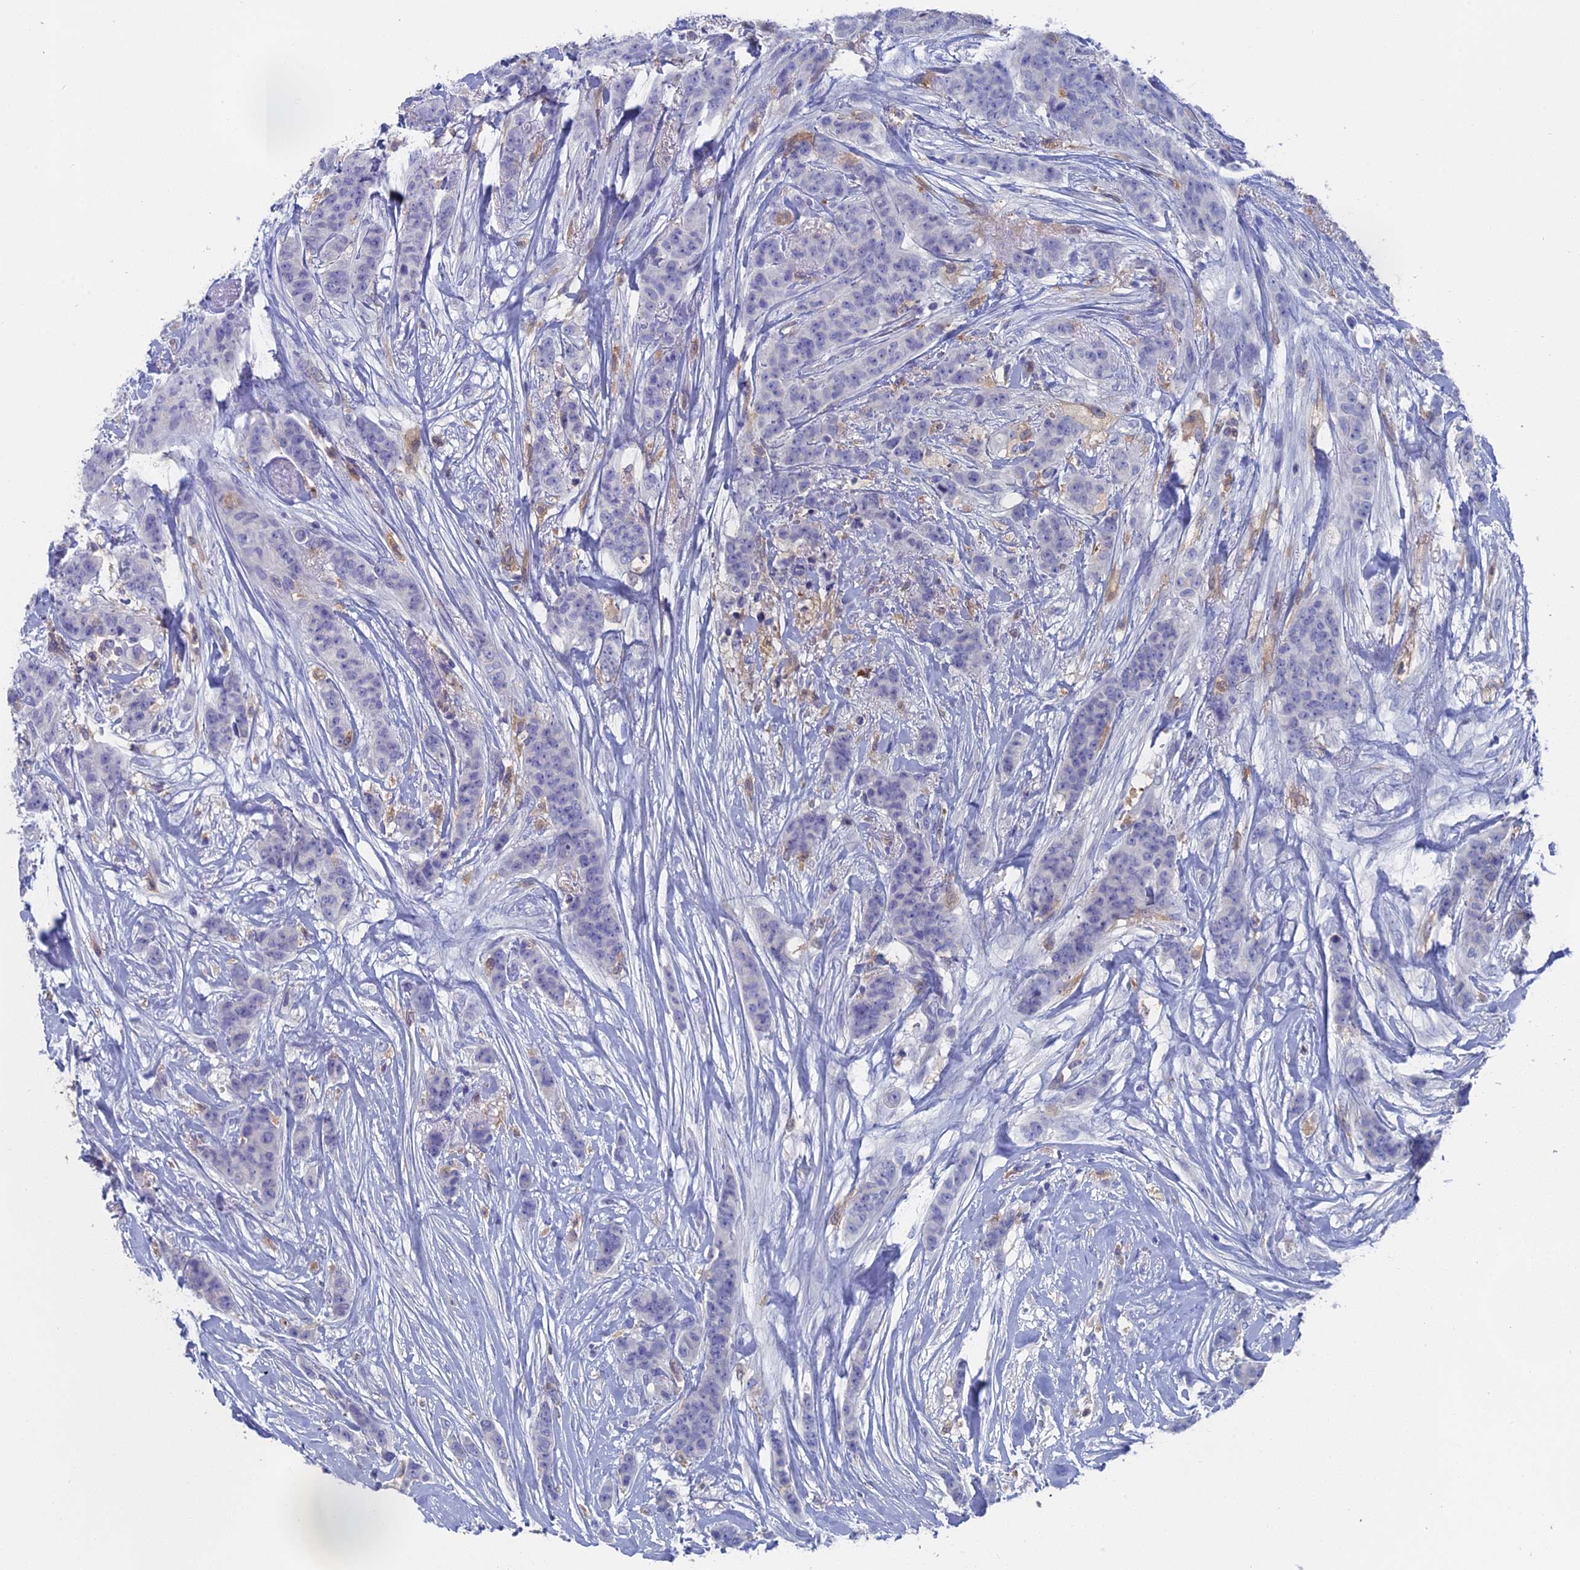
{"staining": {"intensity": "negative", "quantity": "none", "location": "none"}, "tissue": "breast cancer", "cell_type": "Tumor cells", "image_type": "cancer", "snomed": [{"axis": "morphology", "description": "Duct carcinoma"}, {"axis": "topography", "description": "Breast"}], "caption": "This is an immunohistochemistry (IHC) micrograph of human breast cancer. There is no positivity in tumor cells.", "gene": "NCF4", "patient": {"sex": "female", "age": 40}}